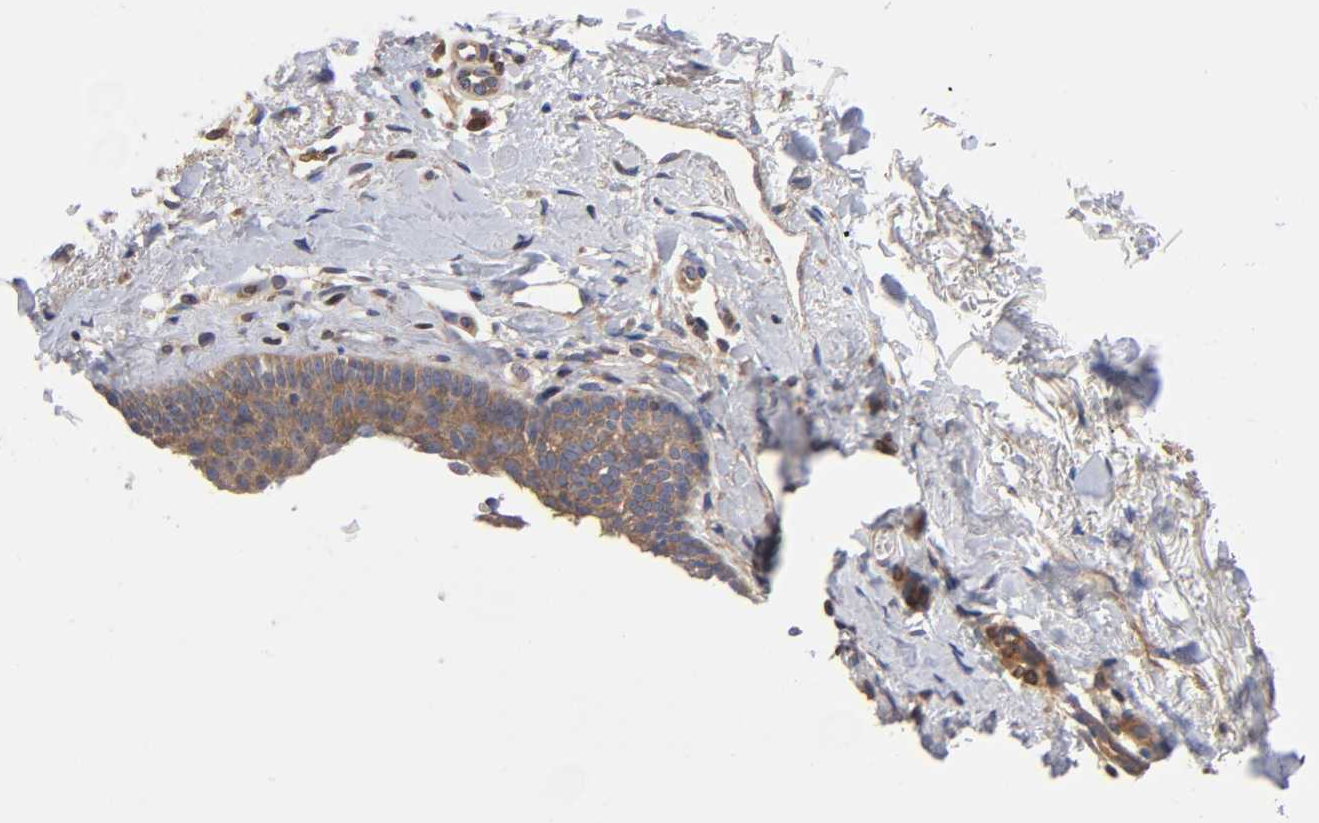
{"staining": {"intensity": "moderate", "quantity": ">75%", "location": "cytoplasmic/membranous"}, "tissue": "skin cancer", "cell_type": "Tumor cells", "image_type": "cancer", "snomed": [{"axis": "morphology", "description": "Normal tissue, NOS"}, {"axis": "morphology", "description": "Basal cell carcinoma"}, {"axis": "topography", "description": "Skin"}], "caption": "An image of human skin cancer (basal cell carcinoma) stained for a protein reveals moderate cytoplasmic/membranous brown staining in tumor cells.", "gene": "STRN3", "patient": {"sex": "female", "age": 69}}